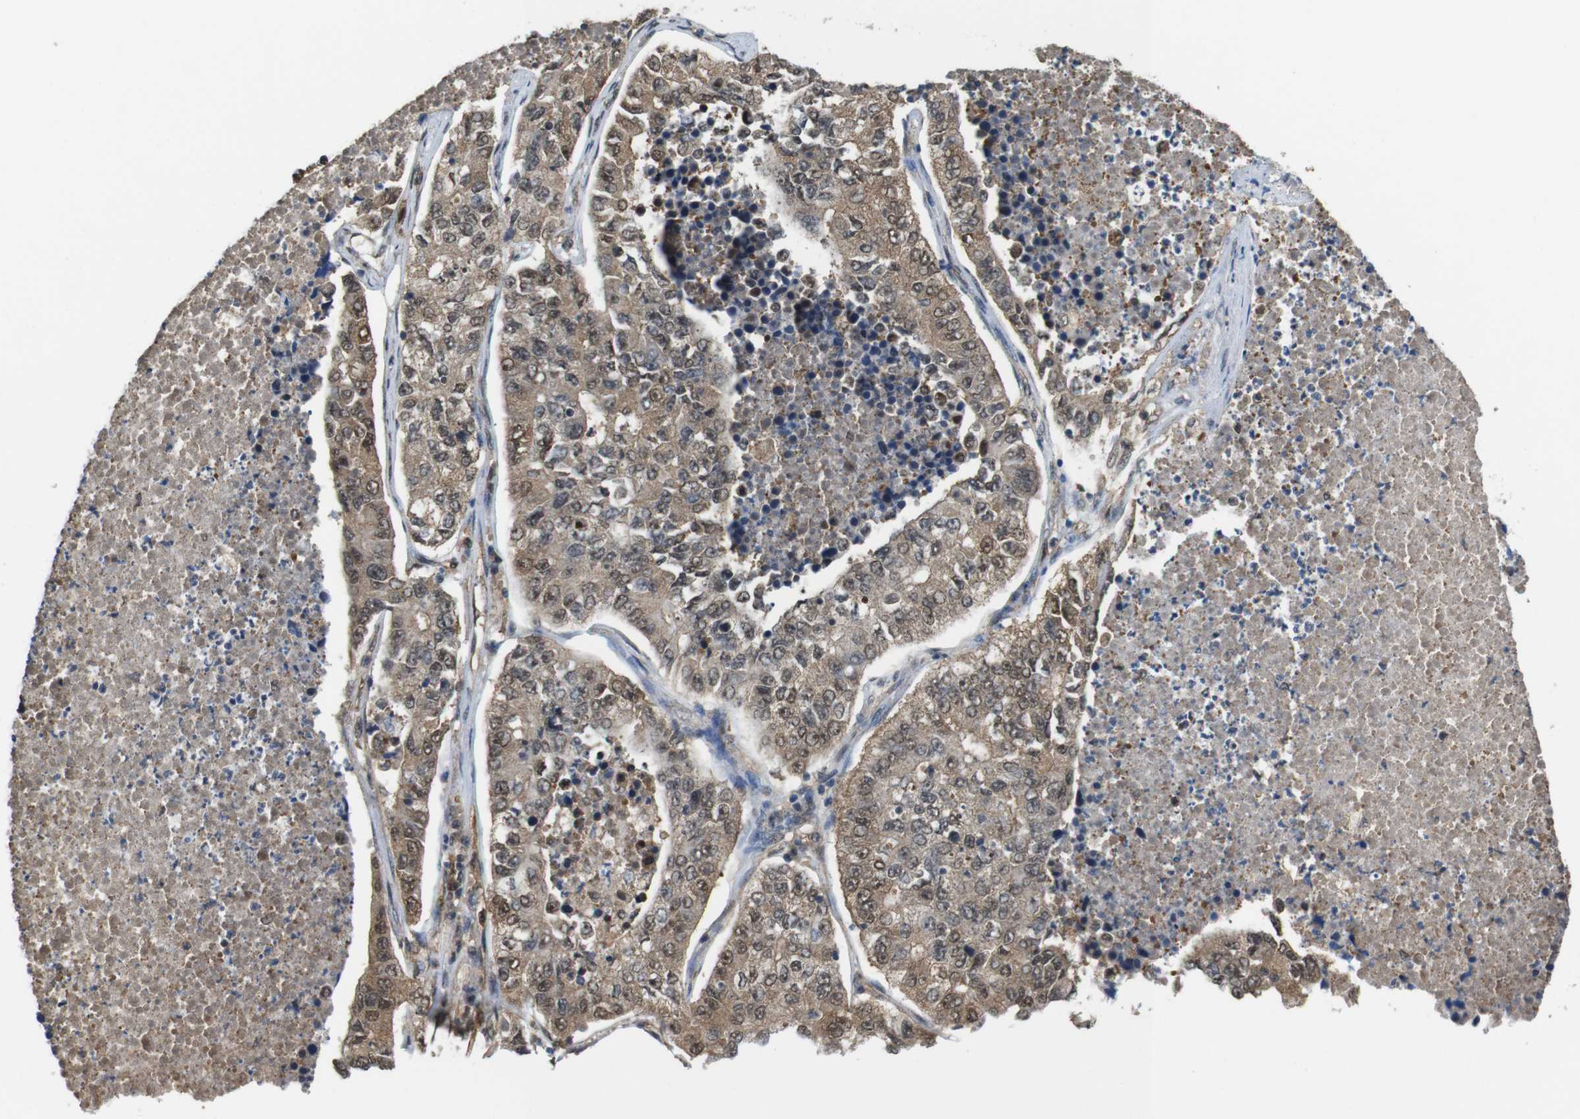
{"staining": {"intensity": "weak", "quantity": ">75%", "location": "cytoplasmic/membranous,nuclear"}, "tissue": "lung cancer", "cell_type": "Tumor cells", "image_type": "cancer", "snomed": [{"axis": "morphology", "description": "Adenocarcinoma, NOS"}, {"axis": "topography", "description": "Lung"}], "caption": "Approximately >75% of tumor cells in adenocarcinoma (lung) display weak cytoplasmic/membranous and nuclear protein positivity as visualized by brown immunohistochemical staining.", "gene": "YWHAG", "patient": {"sex": "male", "age": 49}}